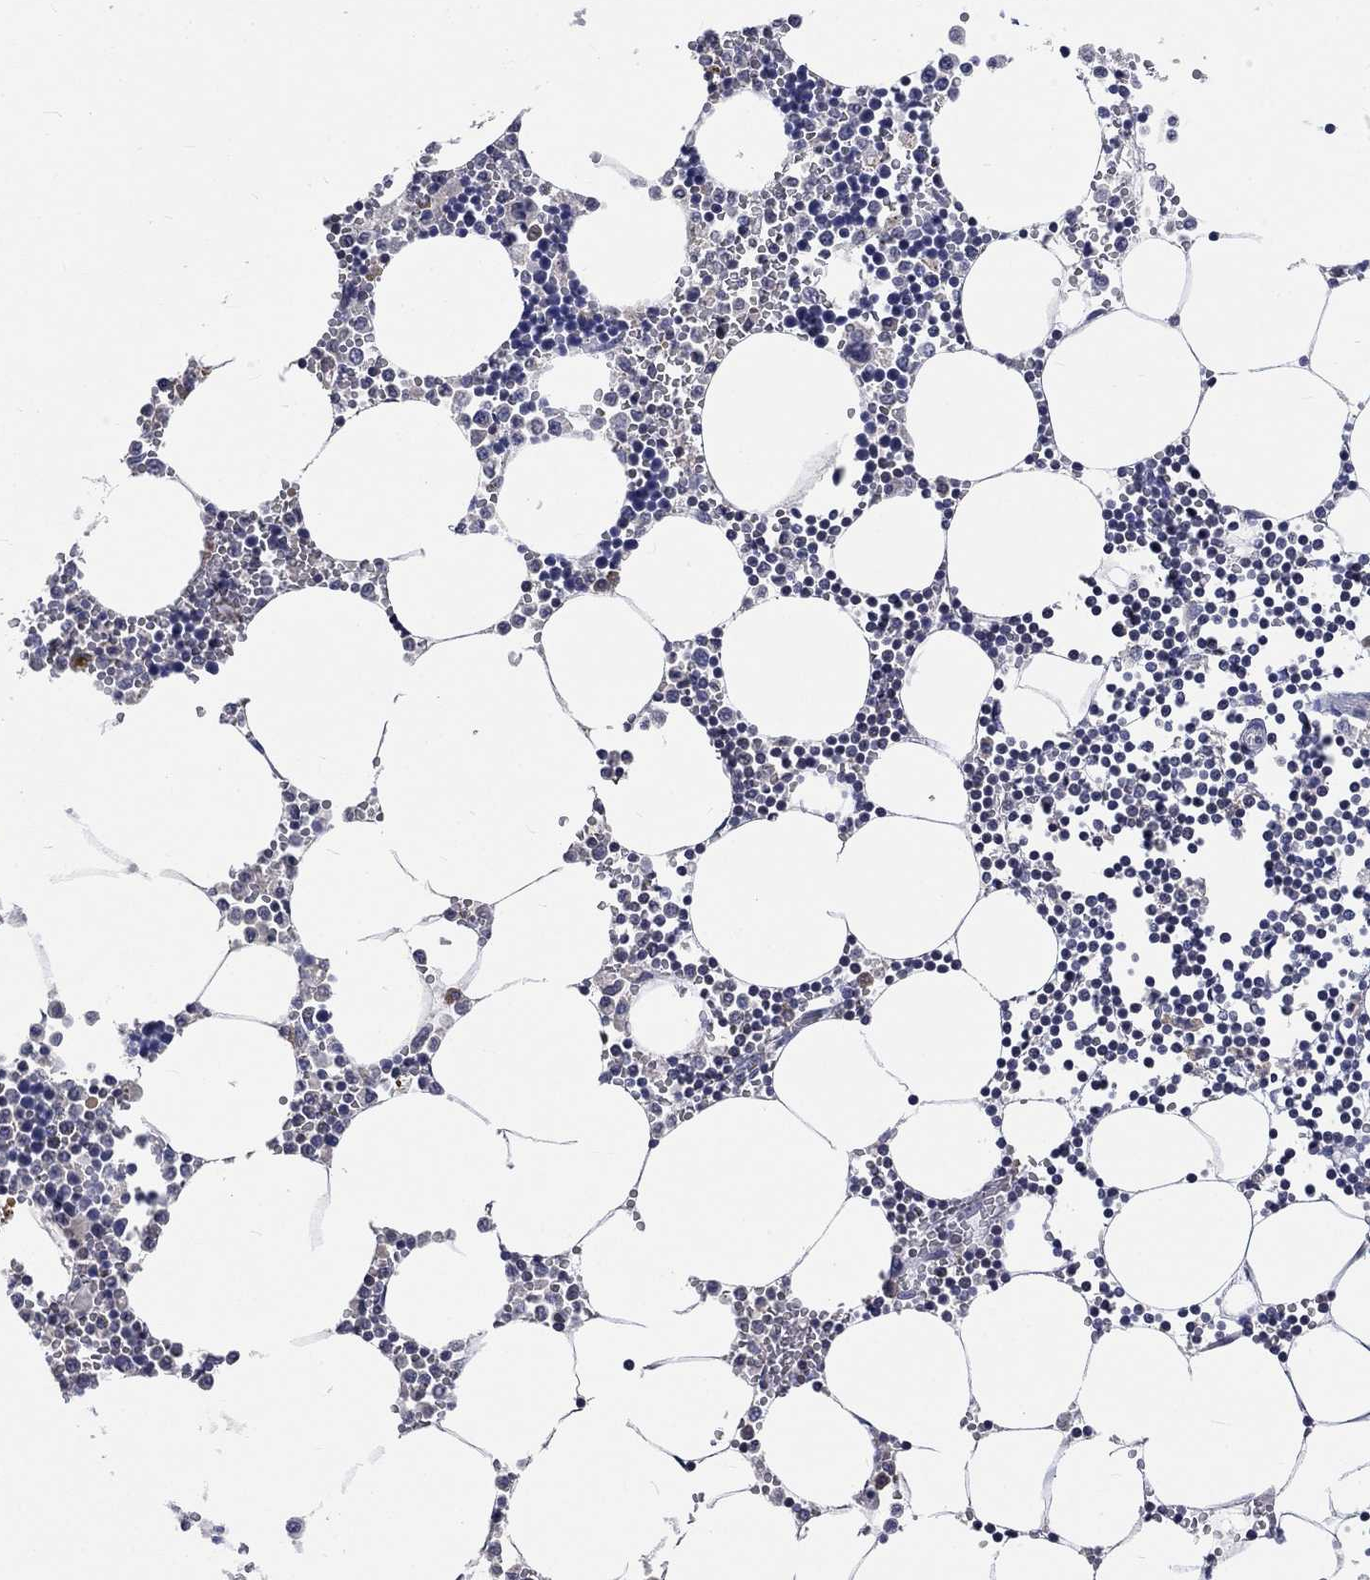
{"staining": {"intensity": "negative", "quantity": "none", "location": "none"}, "tissue": "bone marrow", "cell_type": "Hematopoietic cells", "image_type": "normal", "snomed": [{"axis": "morphology", "description": "Normal tissue, NOS"}, {"axis": "topography", "description": "Bone marrow"}], "caption": "Immunohistochemistry of normal bone marrow reveals no positivity in hematopoietic cells.", "gene": "ZBTB18", "patient": {"sex": "male", "age": 54}}